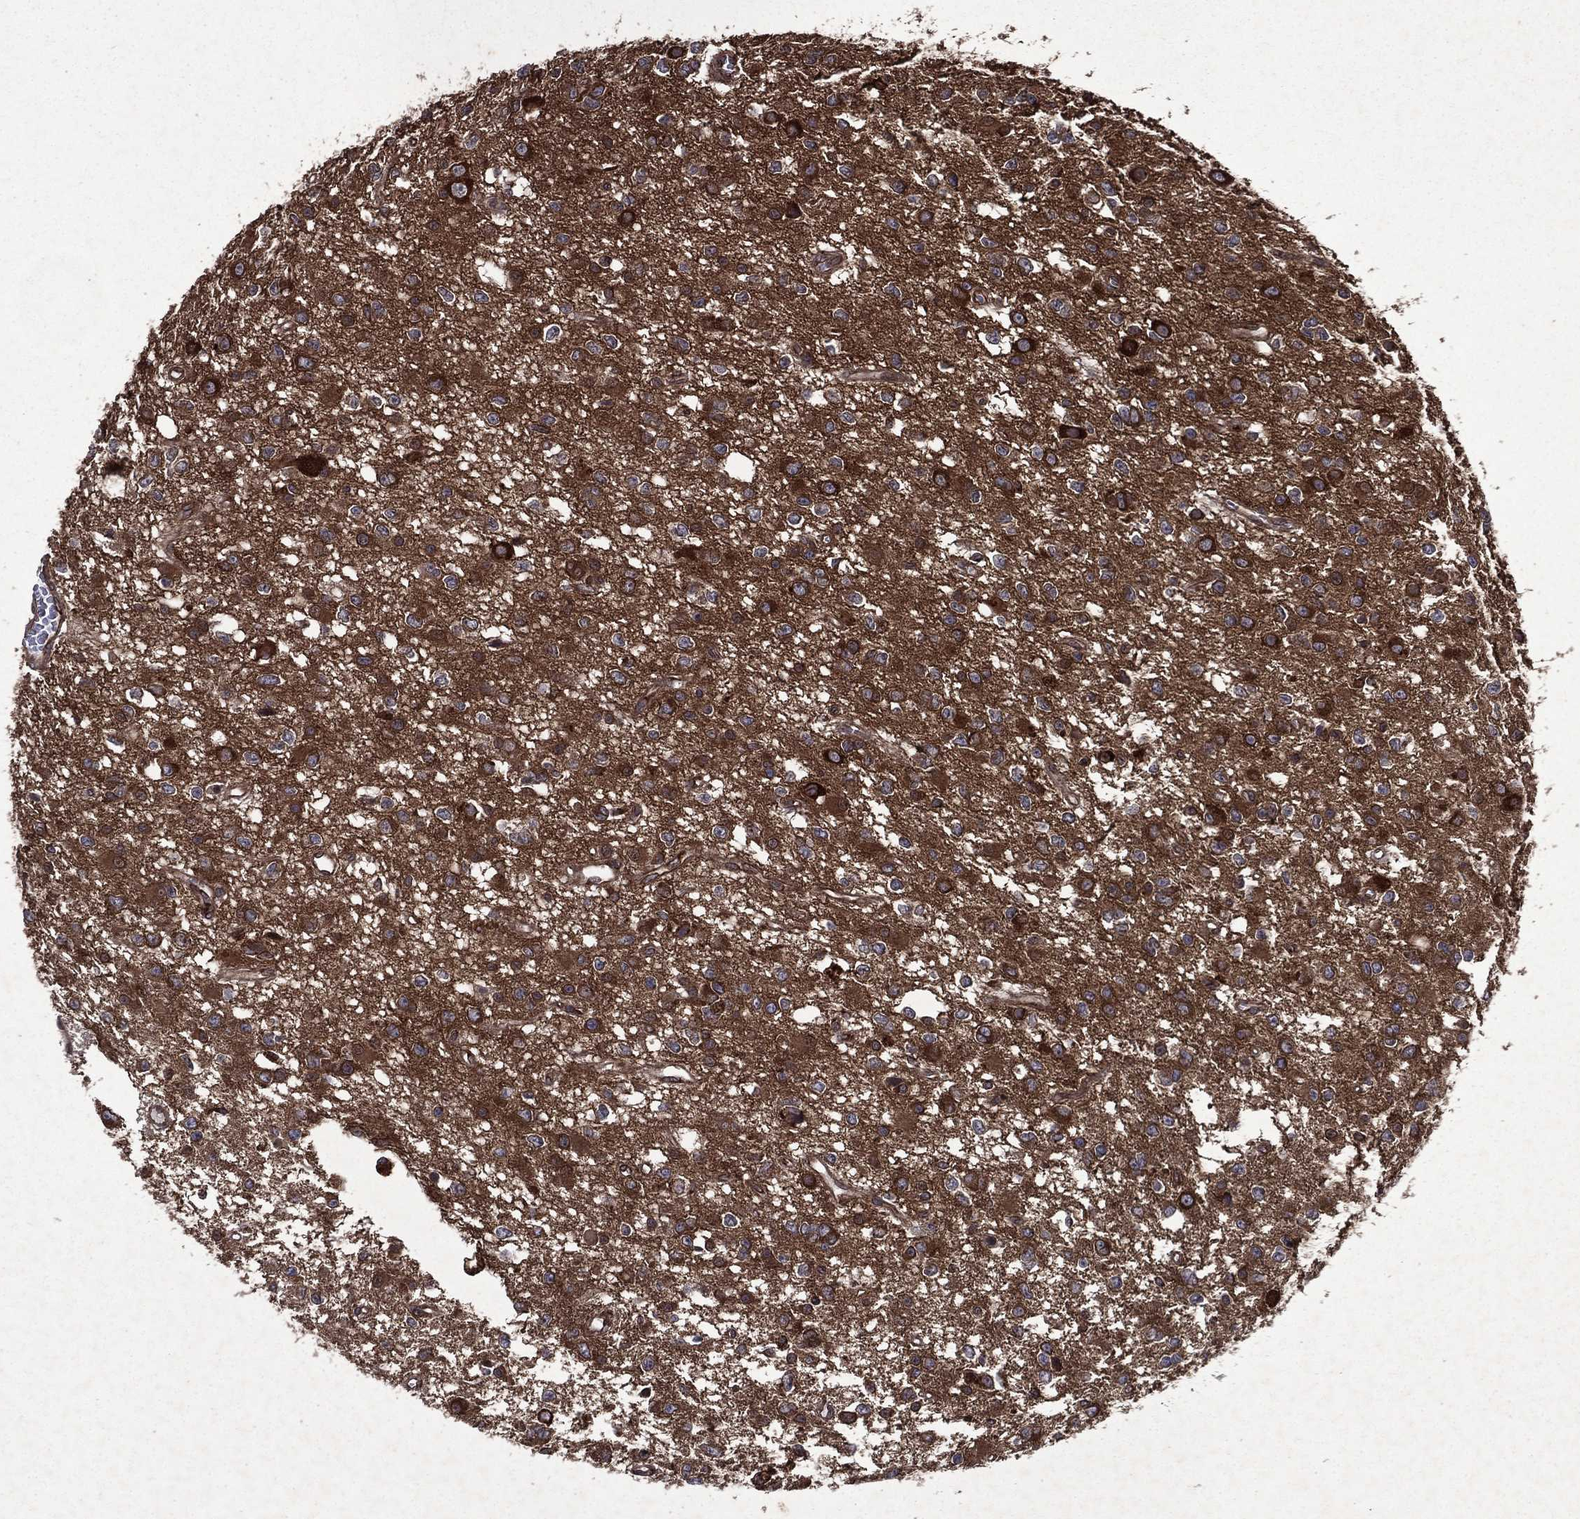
{"staining": {"intensity": "strong", "quantity": "<25%", "location": "cytoplasmic/membranous"}, "tissue": "glioma", "cell_type": "Tumor cells", "image_type": "cancer", "snomed": [{"axis": "morphology", "description": "Glioma, malignant, Low grade"}, {"axis": "topography", "description": "Brain"}], "caption": "A medium amount of strong cytoplasmic/membranous staining is appreciated in about <25% of tumor cells in glioma tissue. (Stains: DAB in brown, nuclei in blue, Microscopy: brightfield microscopy at high magnification).", "gene": "EIF2B4", "patient": {"sex": "female", "age": 45}}